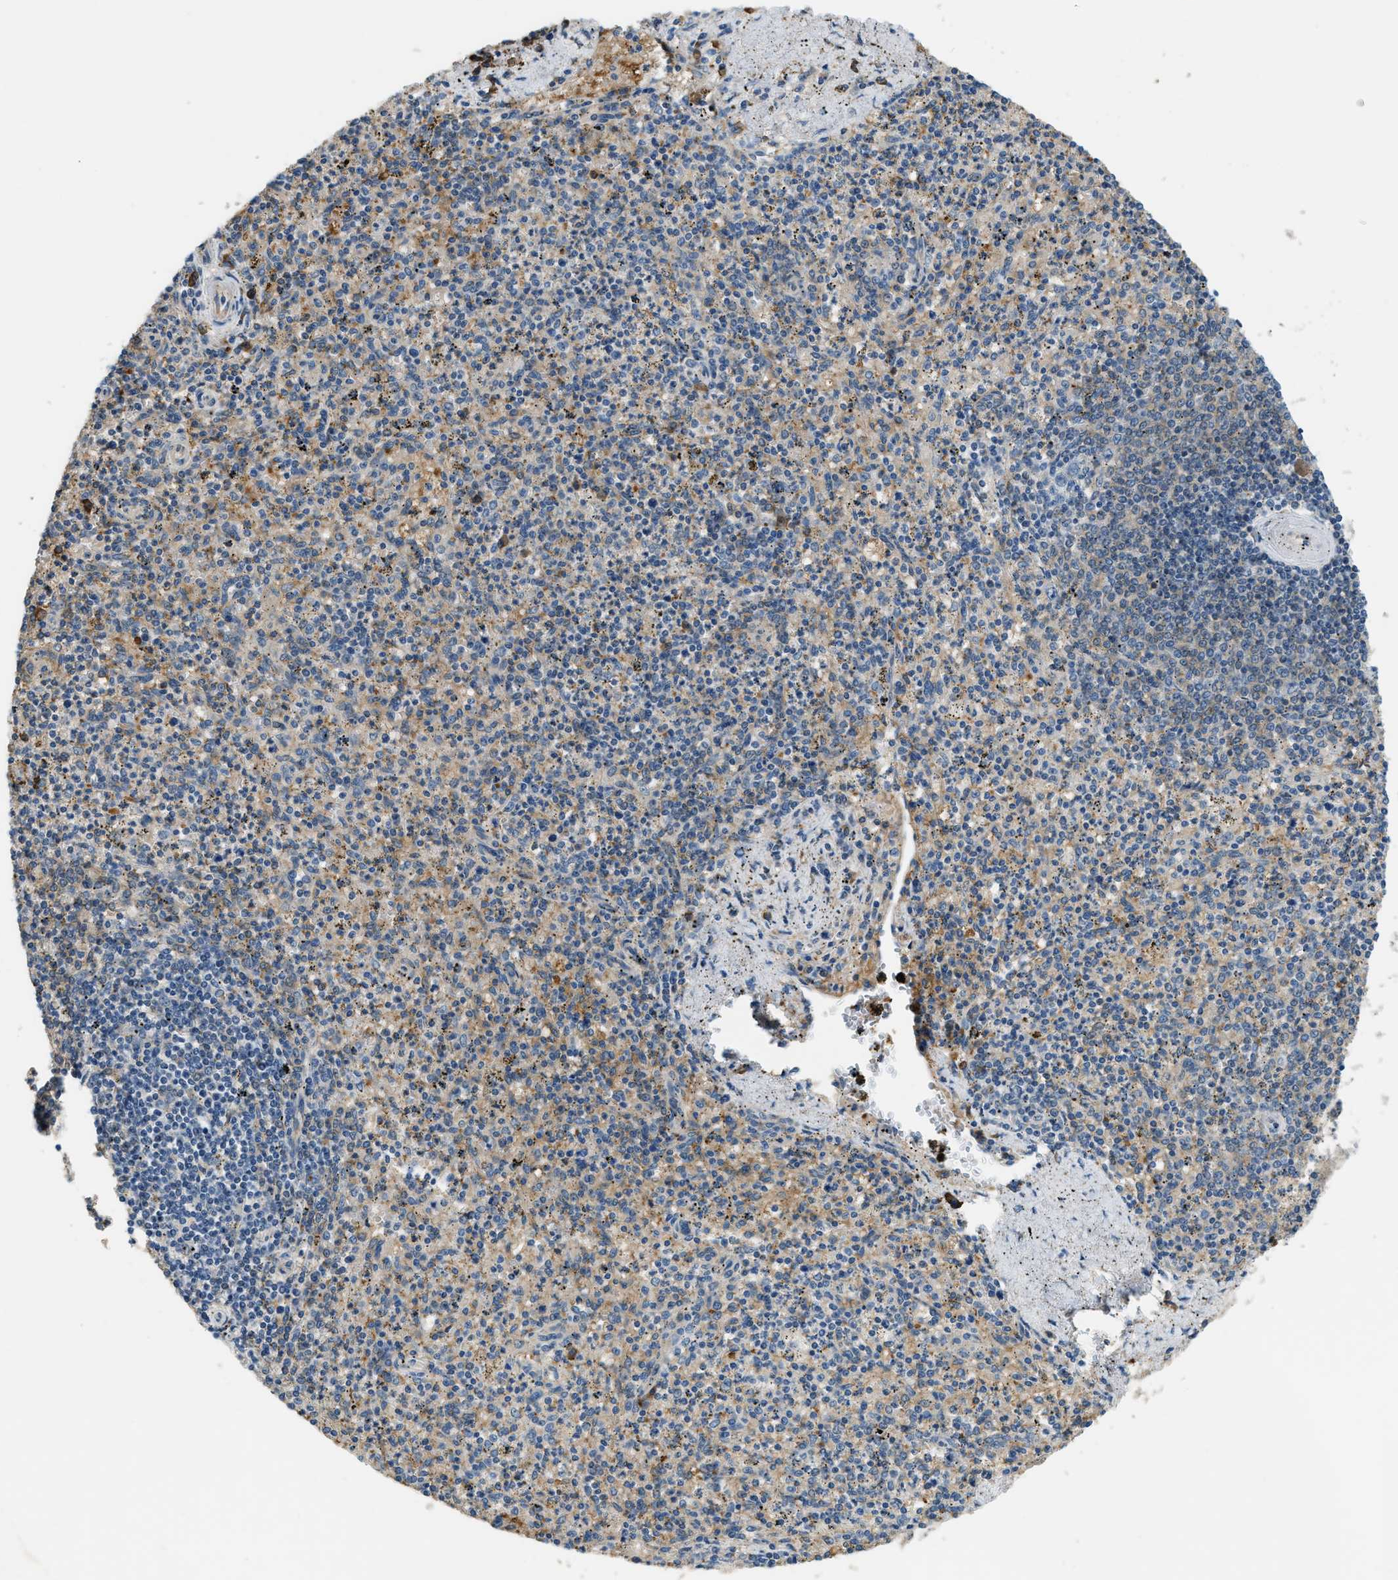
{"staining": {"intensity": "moderate", "quantity": "25%-75%", "location": "cytoplasmic/membranous"}, "tissue": "spleen", "cell_type": "Cells in red pulp", "image_type": "normal", "snomed": [{"axis": "morphology", "description": "Normal tissue, NOS"}, {"axis": "topography", "description": "Spleen"}], "caption": "DAB (3,3'-diaminobenzidine) immunohistochemical staining of normal spleen reveals moderate cytoplasmic/membranous protein expression in about 25%-75% of cells in red pulp.", "gene": "CFLAR", "patient": {"sex": "male", "age": 72}}